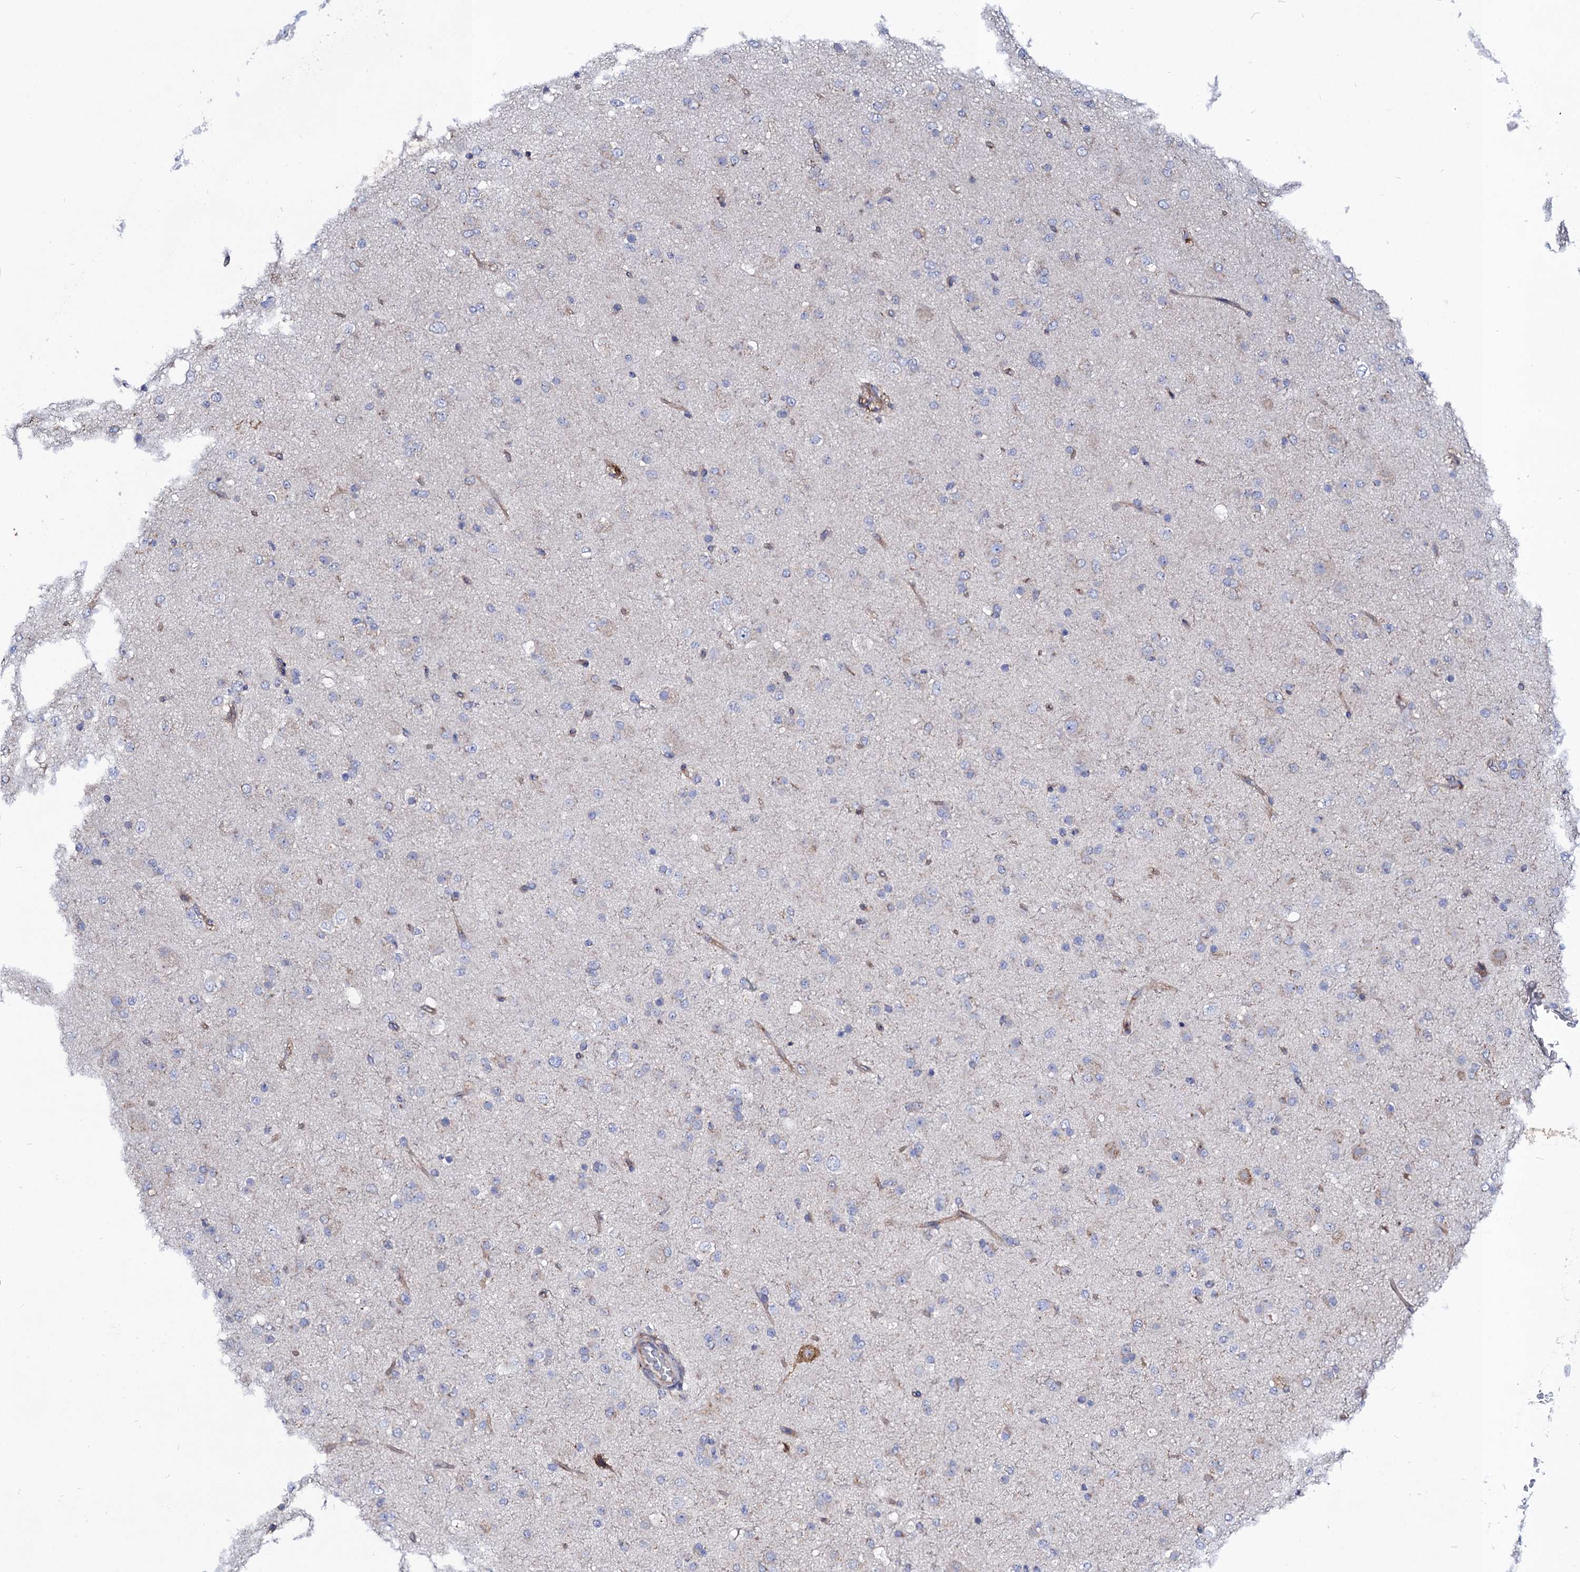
{"staining": {"intensity": "negative", "quantity": "none", "location": "none"}, "tissue": "glioma", "cell_type": "Tumor cells", "image_type": "cancer", "snomed": [{"axis": "morphology", "description": "Glioma, malignant, Low grade"}, {"axis": "topography", "description": "Brain"}], "caption": "Immunohistochemistry histopathology image of neoplastic tissue: glioma stained with DAB (3,3'-diaminobenzidine) exhibits no significant protein staining in tumor cells. (DAB immunohistochemistry, high magnification).", "gene": "DYDC1", "patient": {"sex": "male", "age": 65}}